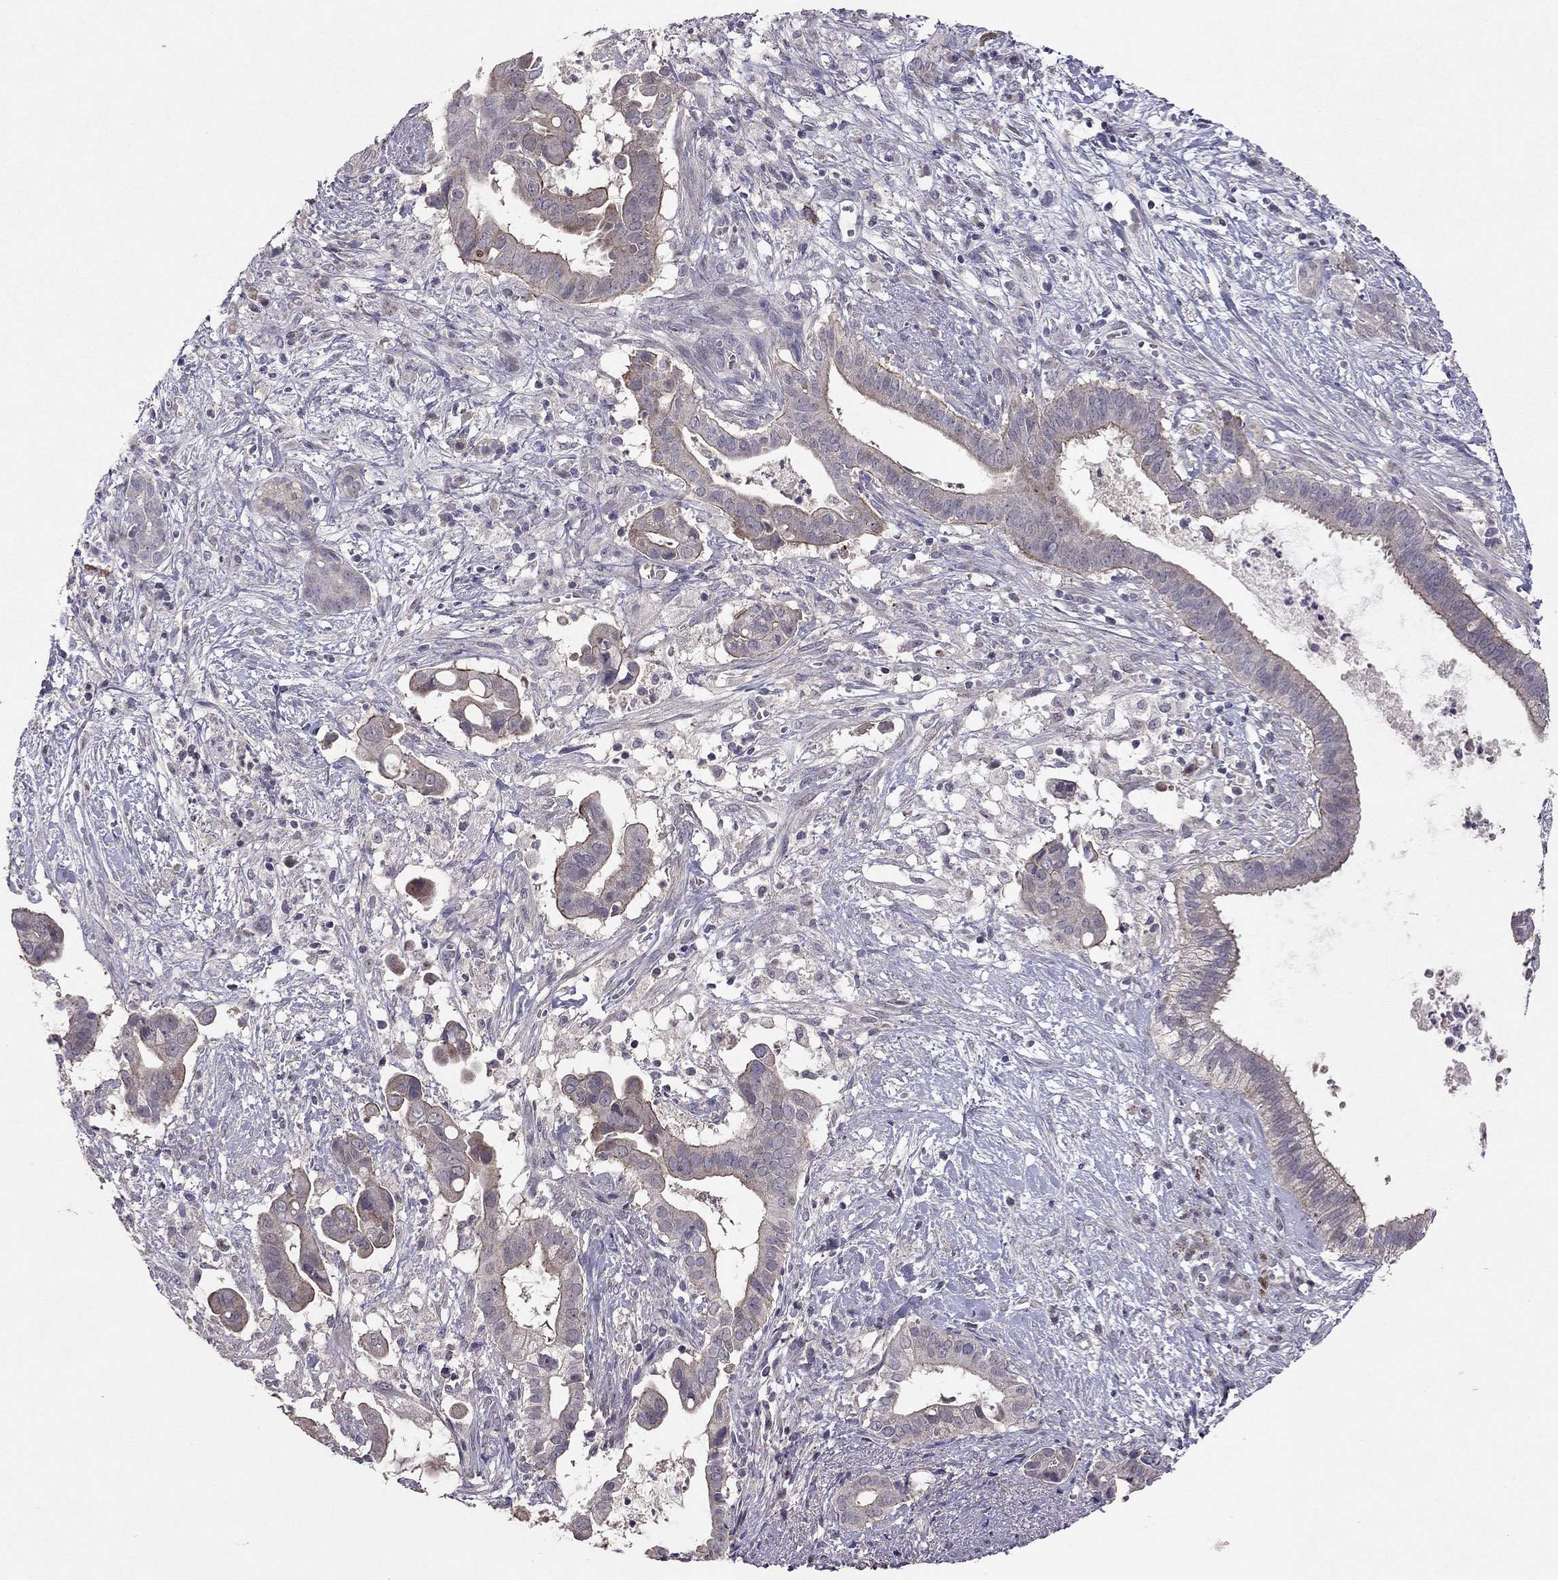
{"staining": {"intensity": "moderate", "quantity": "<25%", "location": "cytoplasmic/membranous"}, "tissue": "pancreatic cancer", "cell_type": "Tumor cells", "image_type": "cancer", "snomed": [{"axis": "morphology", "description": "Adenocarcinoma, NOS"}, {"axis": "topography", "description": "Pancreas"}], "caption": "Protein staining of pancreatic cancer (adenocarcinoma) tissue shows moderate cytoplasmic/membranous positivity in approximately <25% of tumor cells. (DAB (3,3'-diaminobenzidine) IHC, brown staining for protein, blue staining for nuclei).", "gene": "ESR2", "patient": {"sex": "male", "age": 61}}